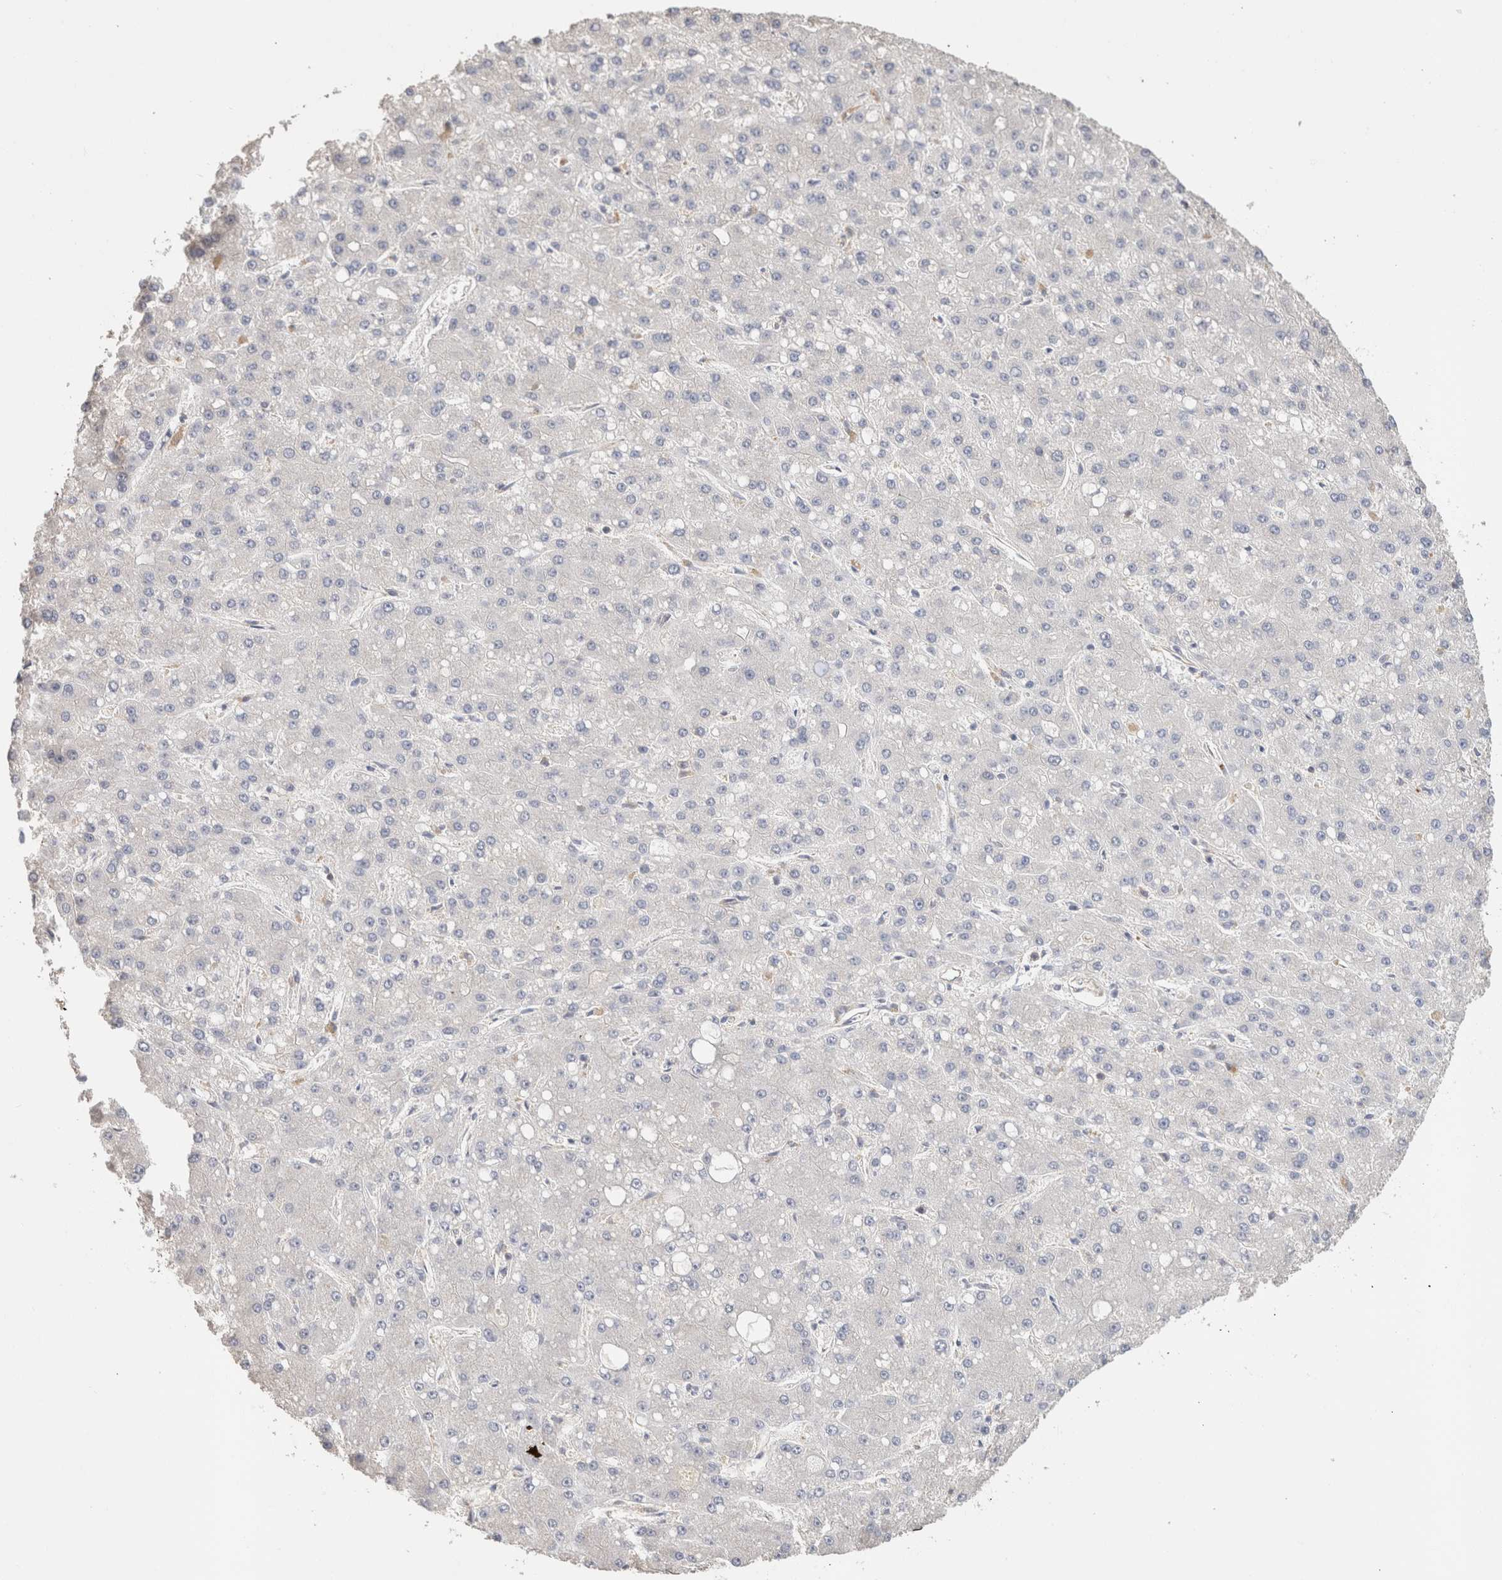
{"staining": {"intensity": "negative", "quantity": "none", "location": "none"}, "tissue": "liver cancer", "cell_type": "Tumor cells", "image_type": "cancer", "snomed": [{"axis": "morphology", "description": "Carcinoma, Hepatocellular, NOS"}, {"axis": "topography", "description": "Liver"}], "caption": "IHC of human liver cancer demonstrates no staining in tumor cells. The staining was performed using DAB to visualize the protein expression in brown, while the nuclei were stained in blue with hematoxylin (Magnification: 20x).", "gene": "CFAP418", "patient": {"sex": "male", "age": 67}}